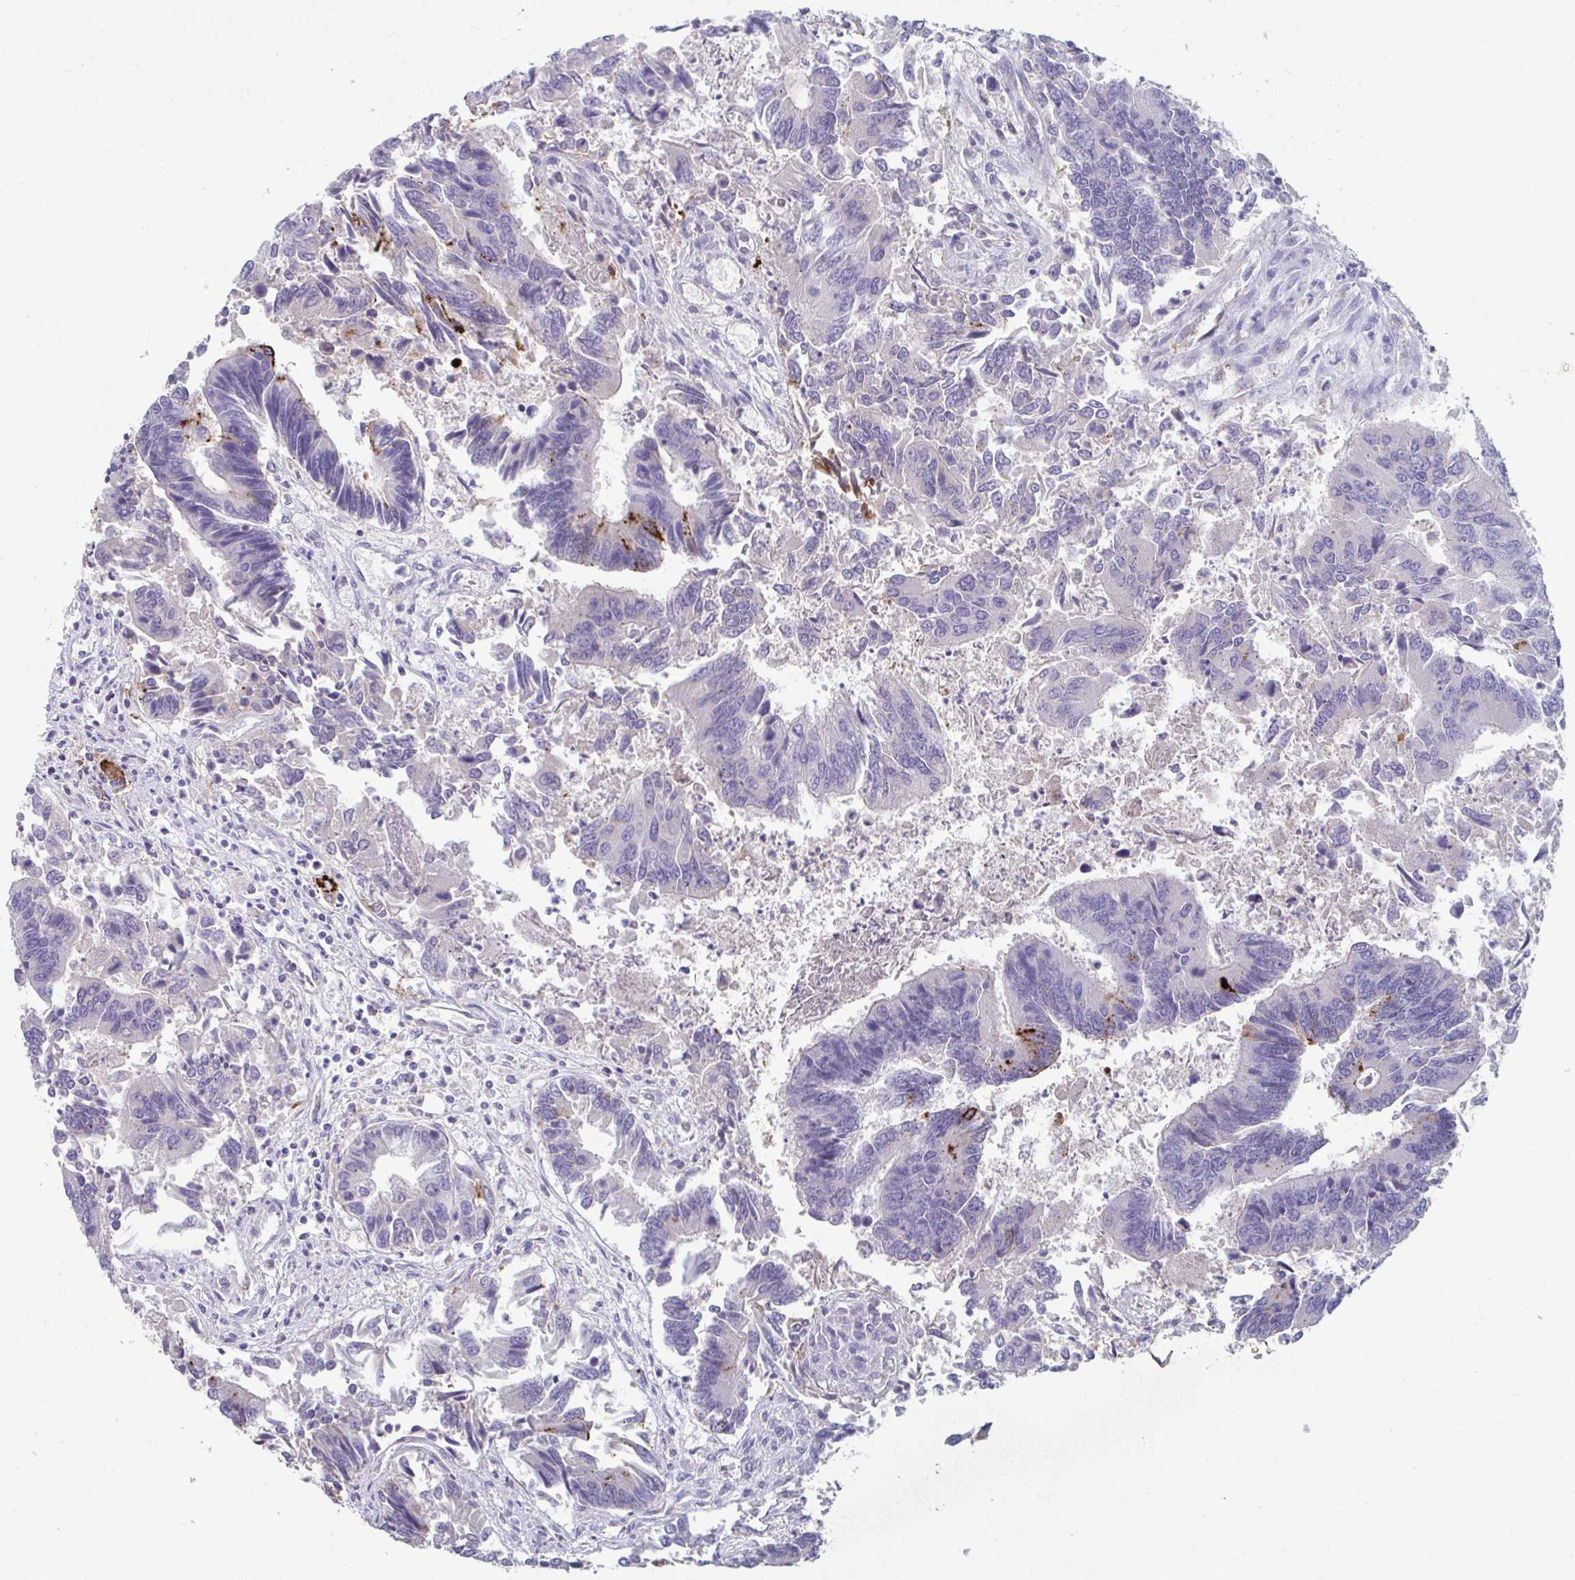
{"staining": {"intensity": "moderate", "quantity": "<25%", "location": "cytoplasmic/membranous"}, "tissue": "colorectal cancer", "cell_type": "Tumor cells", "image_type": "cancer", "snomed": [{"axis": "morphology", "description": "Adenocarcinoma, NOS"}, {"axis": "topography", "description": "Colon"}], "caption": "A micrograph of human colorectal cancer (adenocarcinoma) stained for a protein shows moderate cytoplasmic/membranous brown staining in tumor cells.", "gene": "ADAM21", "patient": {"sex": "female", "age": 67}}